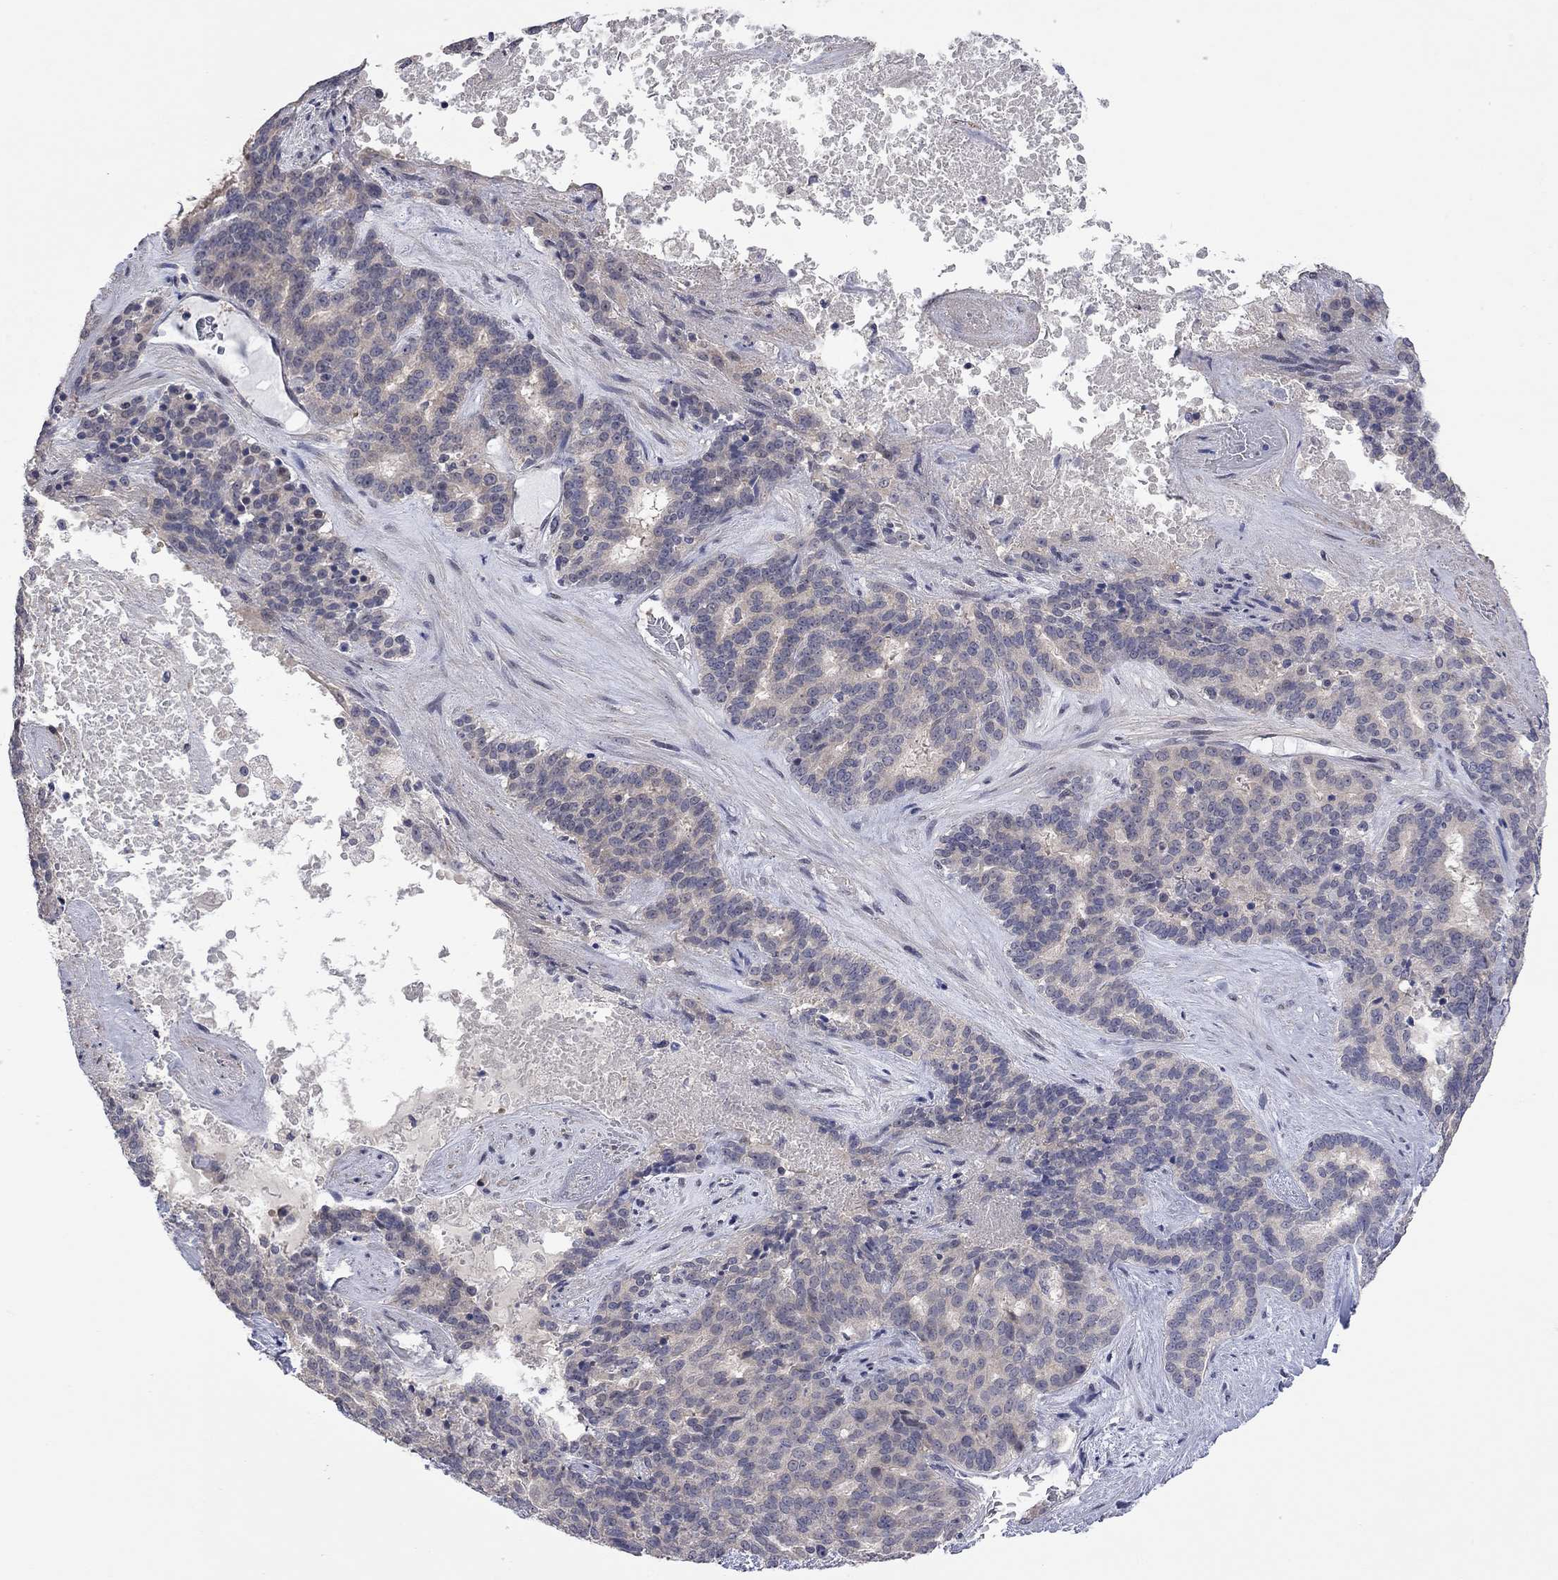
{"staining": {"intensity": "negative", "quantity": "none", "location": "none"}, "tissue": "liver cancer", "cell_type": "Tumor cells", "image_type": "cancer", "snomed": [{"axis": "morphology", "description": "Cholangiocarcinoma"}, {"axis": "topography", "description": "Liver"}], "caption": "There is no significant expression in tumor cells of liver cancer.", "gene": "FABP12", "patient": {"sex": "female", "age": 47}}